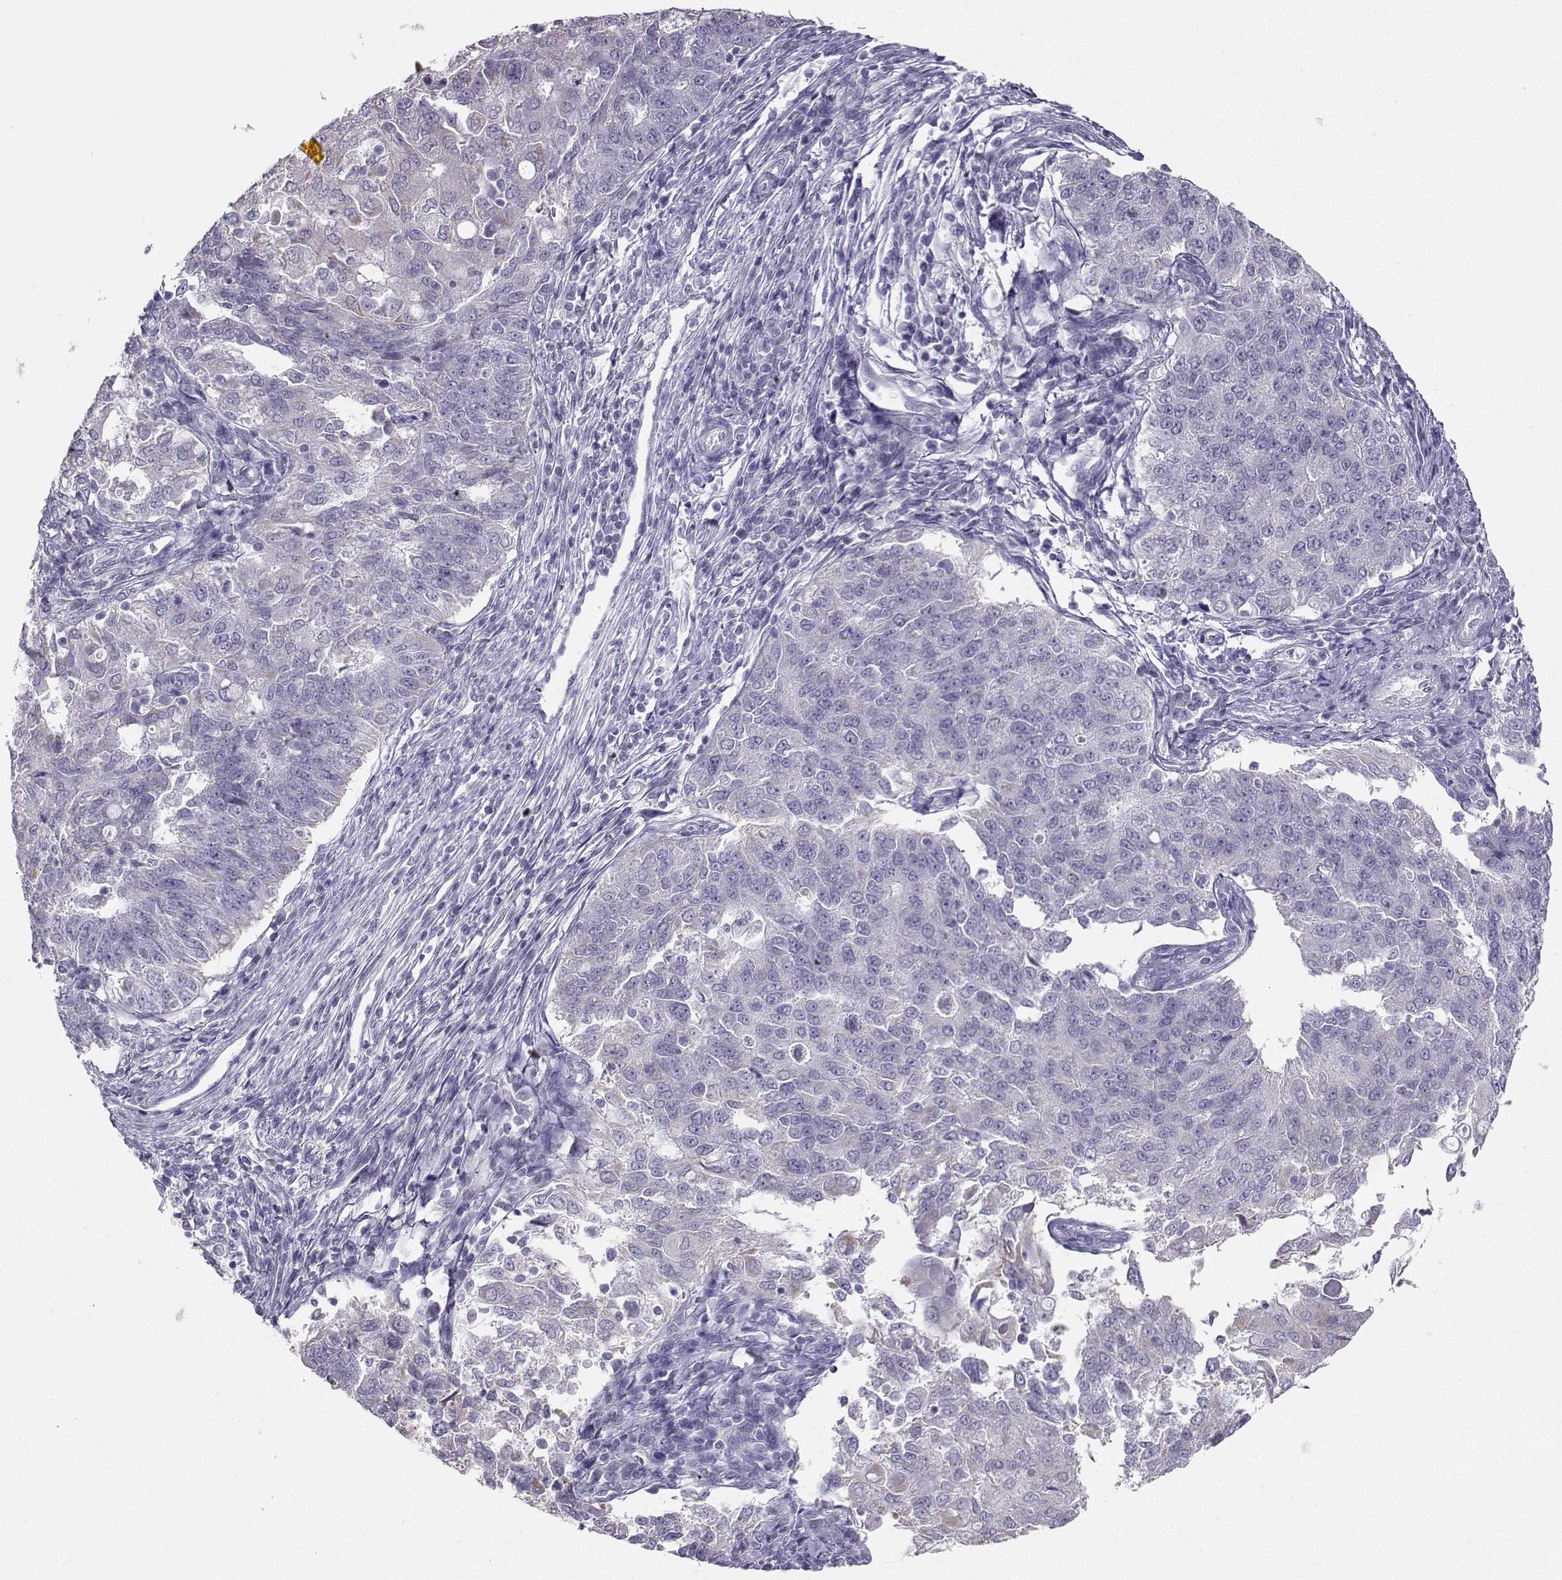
{"staining": {"intensity": "negative", "quantity": "none", "location": "none"}, "tissue": "endometrial cancer", "cell_type": "Tumor cells", "image_type": "cancer", "snomed": [{"axis": "morphology", "description": "Adenocarcinoma, NOS"}, {"axis": "topography", "description": "Endometrium"}], "caption": "DAB (3,3'-diaminobenzidine) immunohistochemical staining of endometrial cancer (adenocarcinoma) displays no significant expression in tumor cells.", "gene": "AVP", "patient": {"sex": "female", "age": 43}}